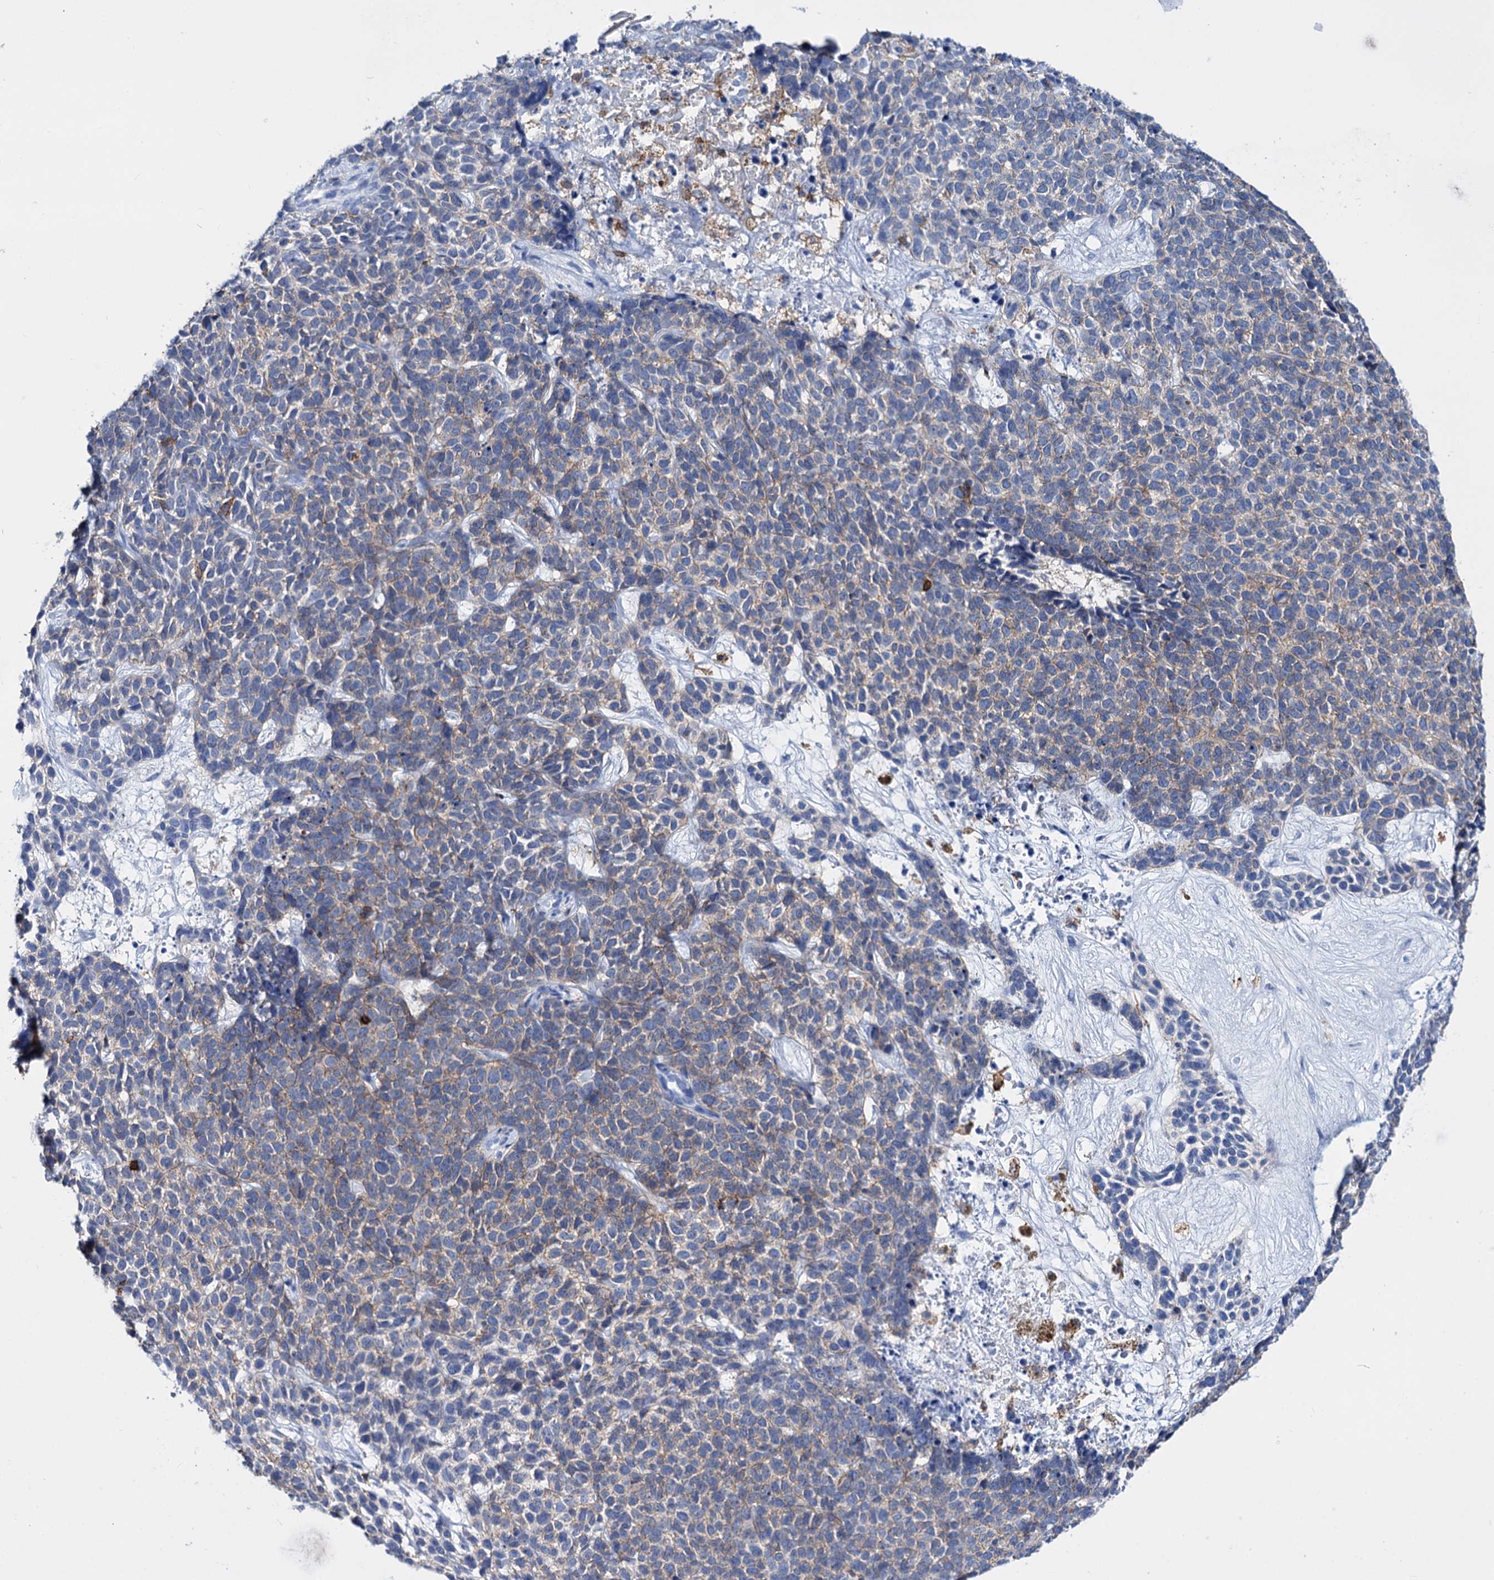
{"staining": {"intensity": "weak", "quantity": "25%-75%", "location": "cytoplasmic/membranous"}, "tissue": "skin cancer", "cell_type": "Tumor cells", "image_type": "cancer", "snomed": [{"axis": "morphology", "description": "Basal cell carcinoma"}, {"axis": "topography", "description": "Skin"}], "caption": "IHC of human skin cancer demonstrates low levels of weak cytoplasmic/membranous staining in about 25%-75% of tumor cells.", "gene": "DEF6", "patient": {"sex": "female", "age": 84}}